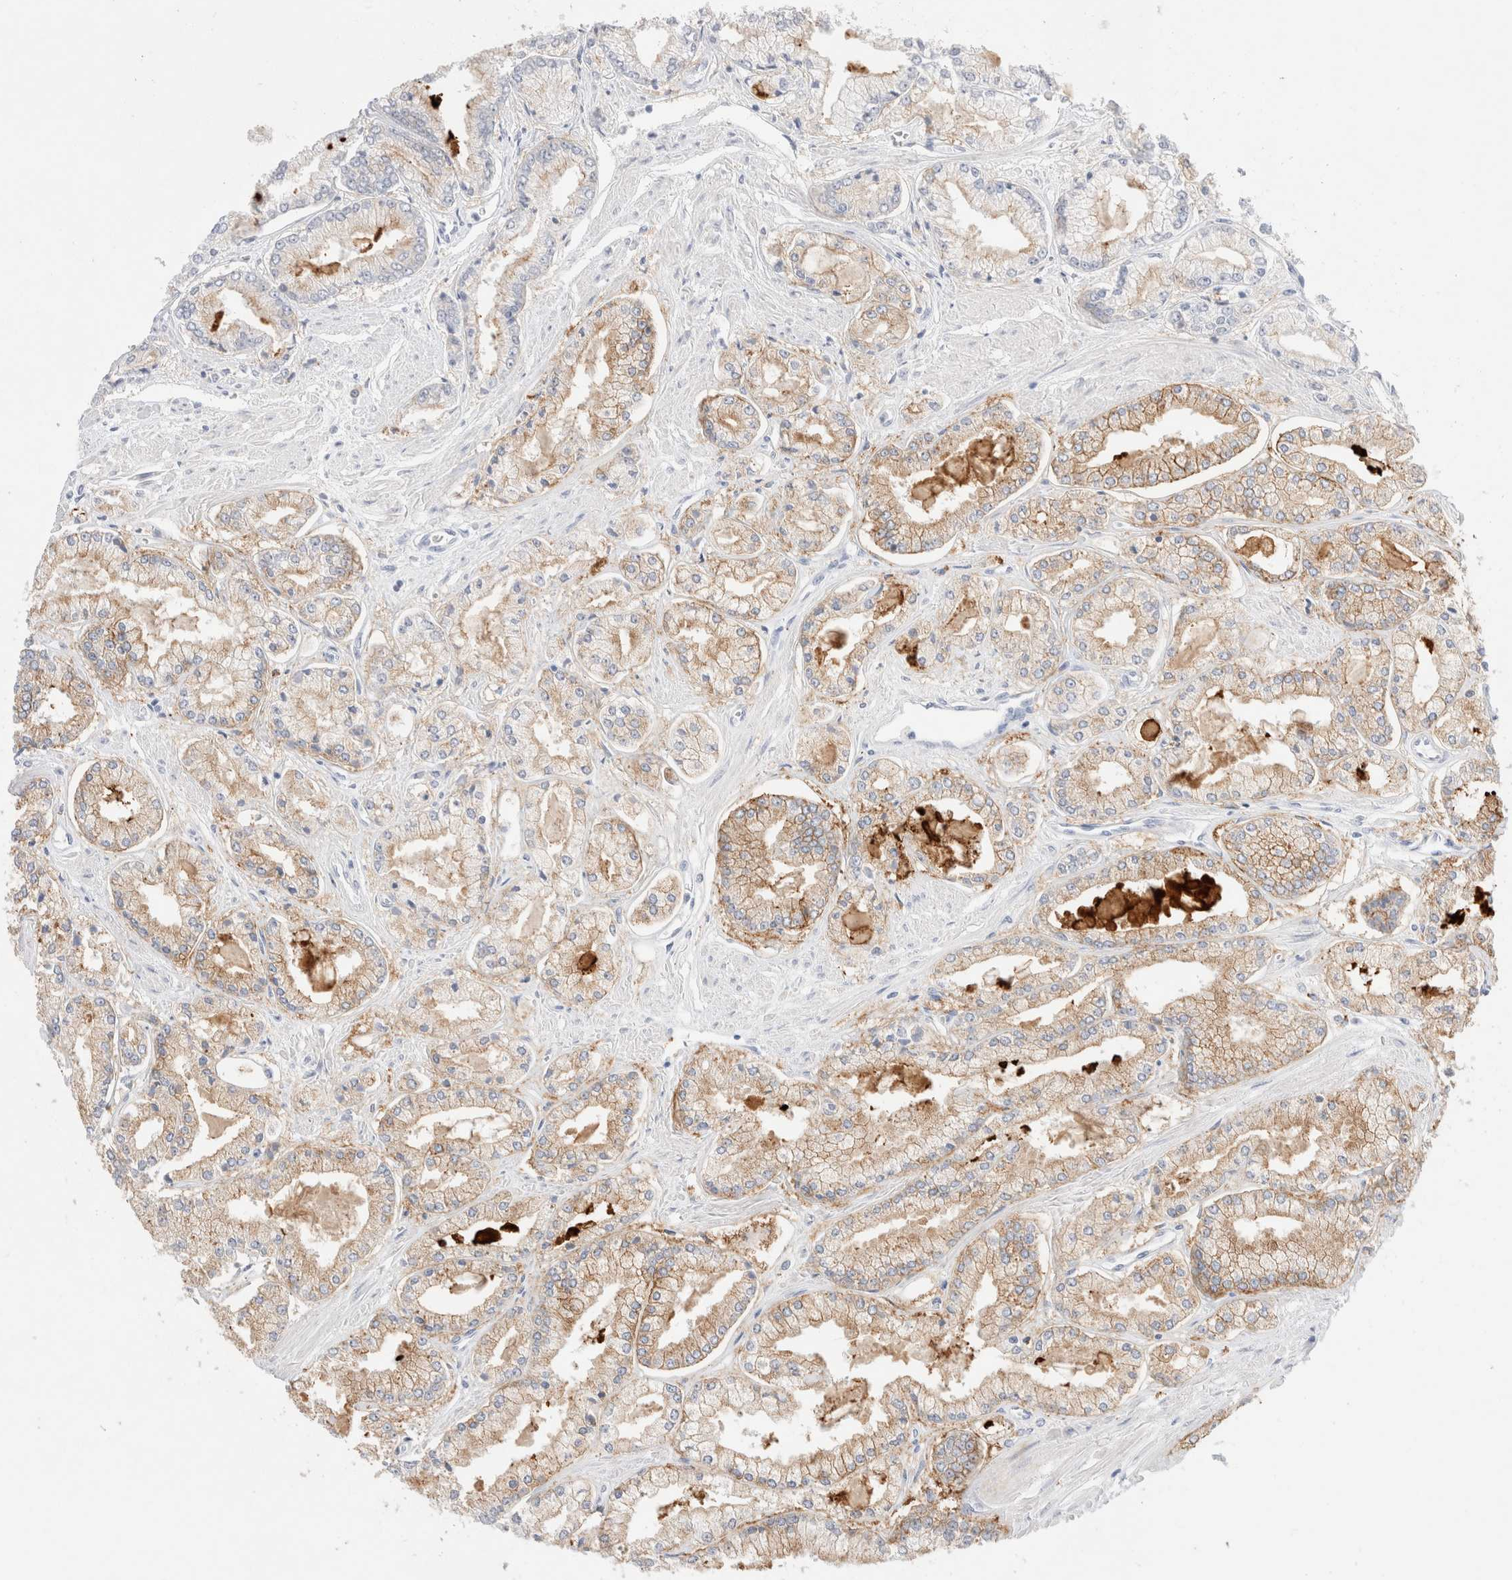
{"staining": {"intensity": "moderate", "quantity": ">75%", "location": "cytoplasmic/membranous"}, "tissue": "prostate cancer", "cell_type": "Tumor cells", "image_type": "cancer", "snomed": [{"axis": "morphology", "description": "Adenocarcinoma, Low grade"}, {"axis": "topography", "description": "Prostate"}], "caption": "Immunohistochemical staining of low-grade adenocarcinoma (prostate) reveals moderate cytoplasmic/membranous protein expression in approximately >75% of tumor cells.", "gene": "EPCAM", "patient": {"sex": "male", "age": 52}}